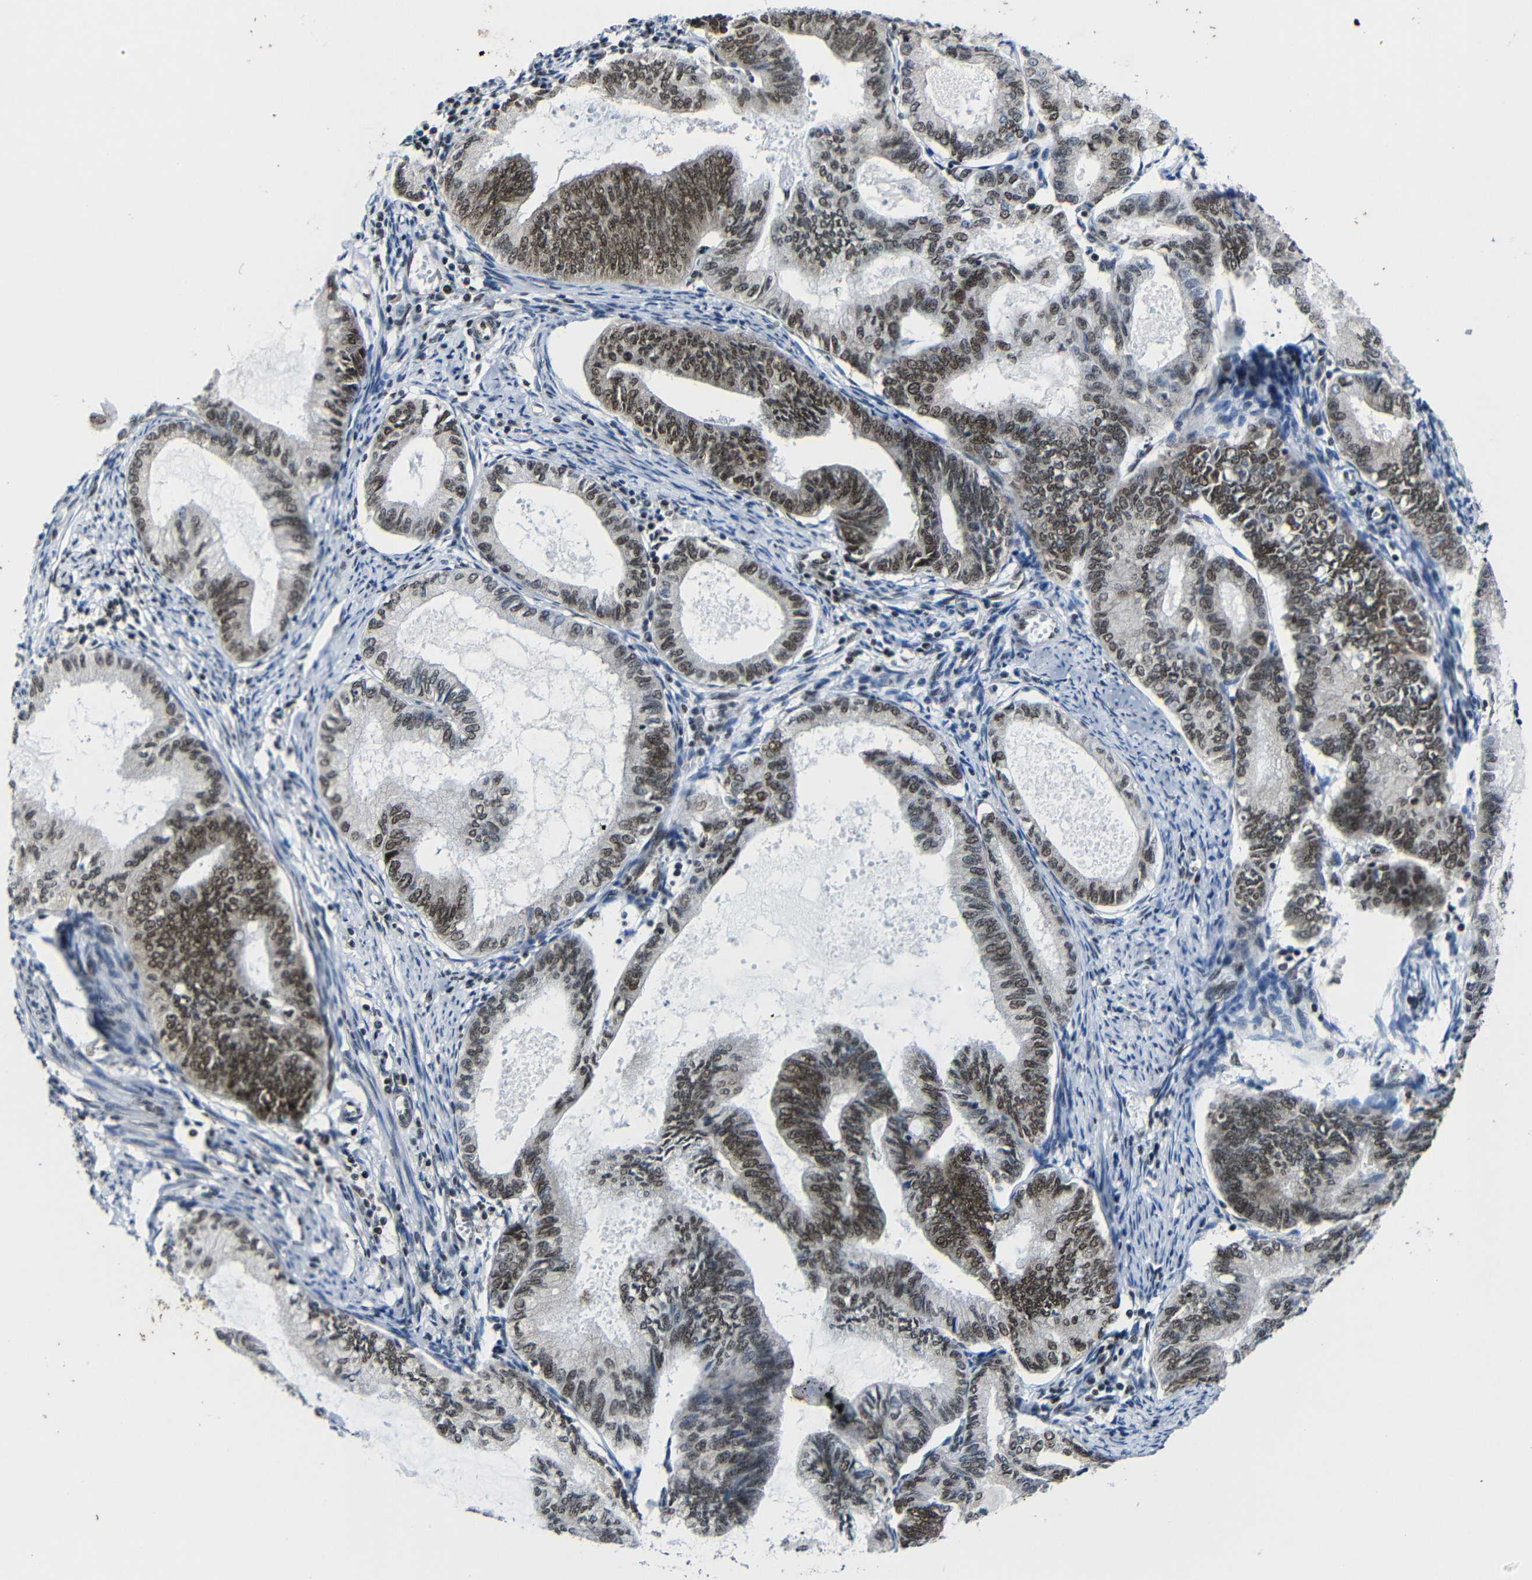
{"staining": {"intensity": "moderate", "quantity": ">75%", "location": "nuclear"}, "tissue": "endometrial cancer", "cell_type": "Tumor cells", "image_type": "cancer", "snomed": [{"axis": "morphology", "description": "Adenocarcinoma, NOS"}, {"axis": "topography", "description": "Endometrium"}], "caption": "Endometrial cancer (adenocarcinoma) stained with immunohistochemistry exhibits moderate nuclear staining in approximately >75% of tumor cells.", "gene": "PTBP1", "patient": {"sex": "female", "age": 86}}